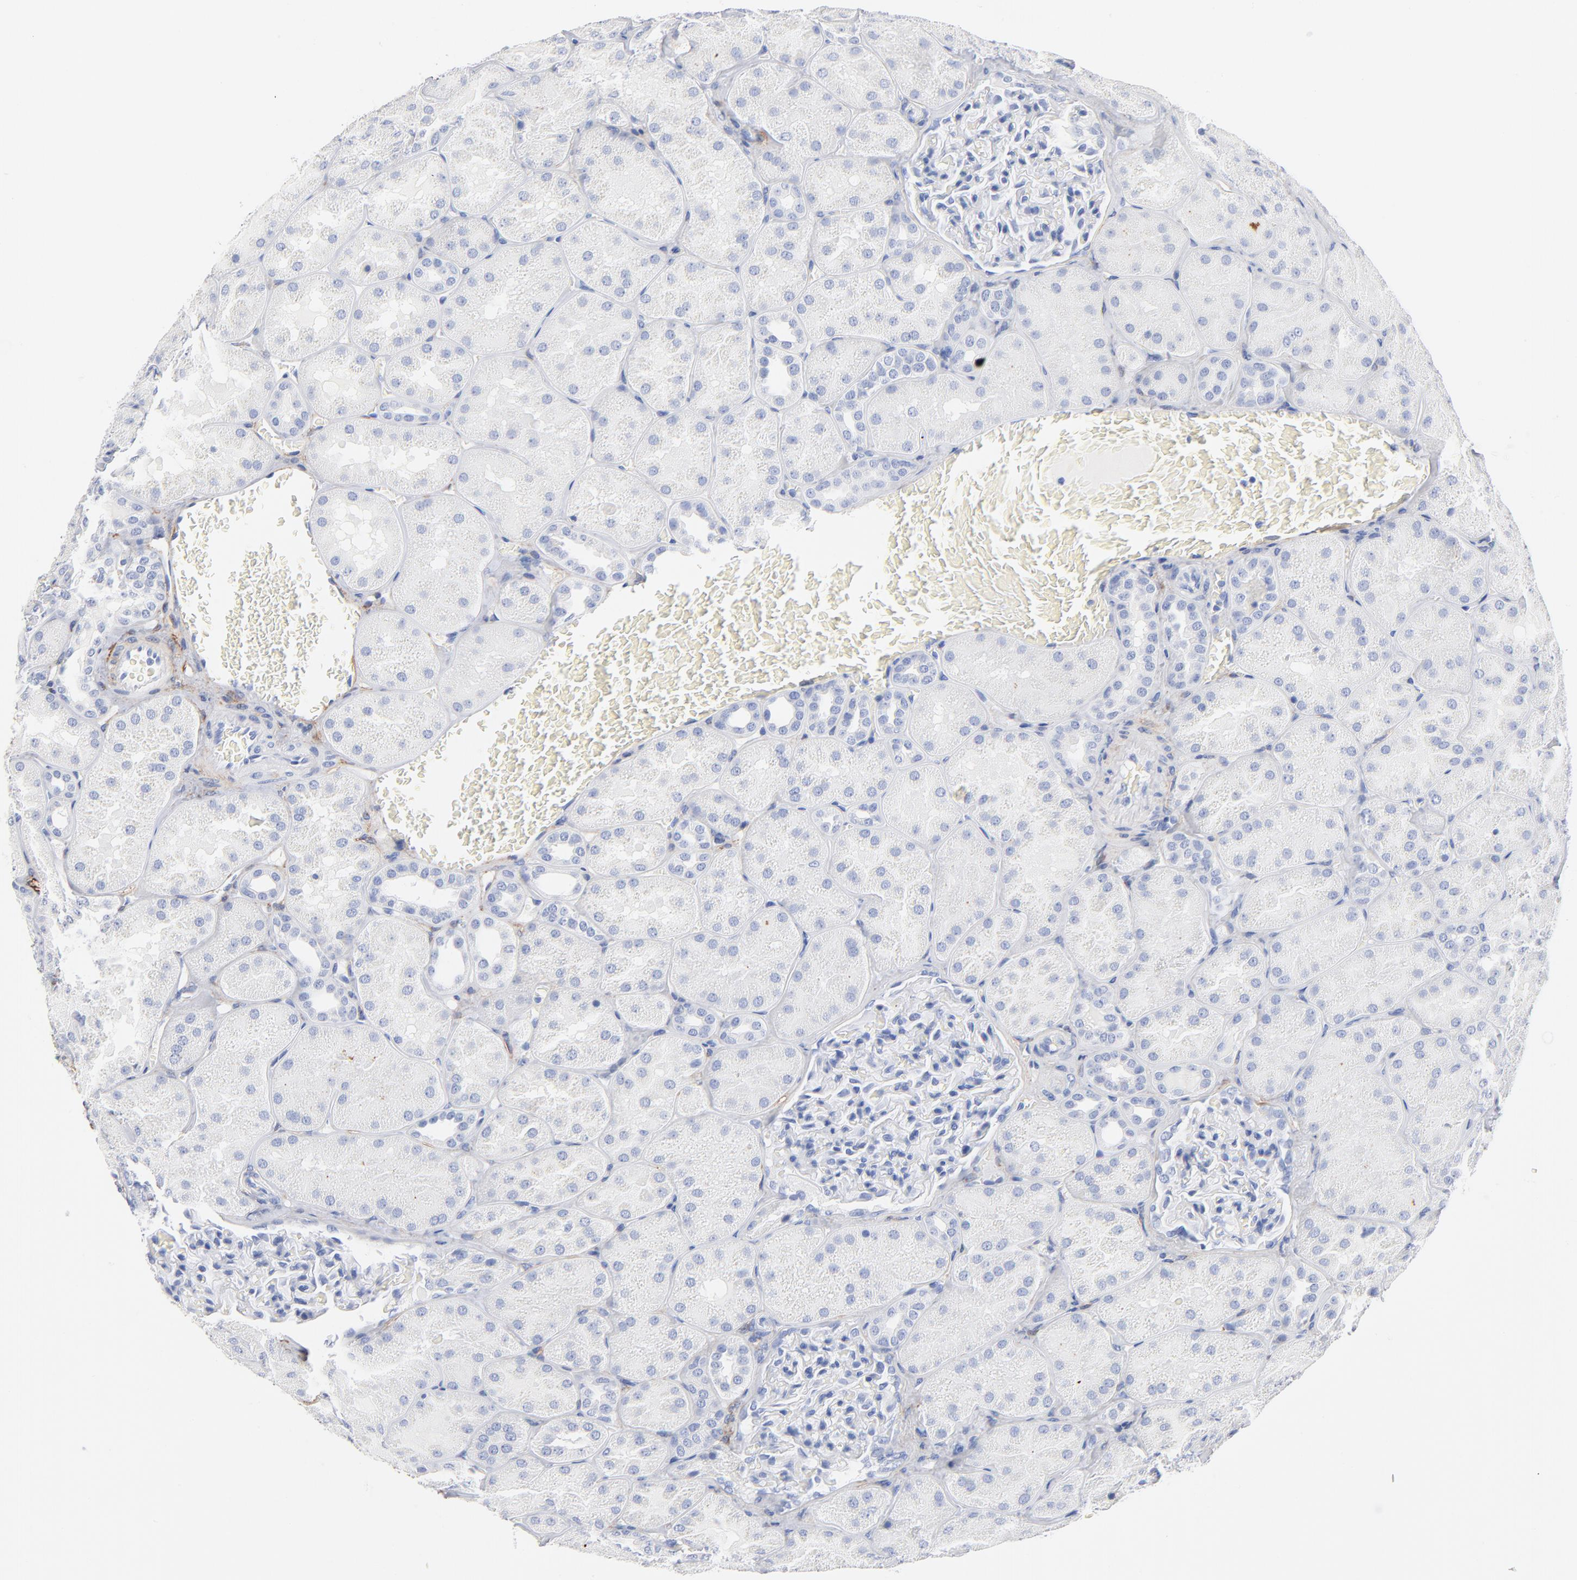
{"staining": {"intensity": "negative", "quantity": "none", "location": "none"}, "tissue": "kidney", "cell_type": "Cells in glomeruli", "image_type": "normal", "snomed": [{"axis": "morphology", "description": "Normal tissue, NOS"}, {"axis": "topography", "description": "Kidney"}], "caption": "This is an IHC photomicrograph of normal kidney. There is no expression in cells in glomeruli.", "gene": "AGTR1", "patient": {"sex": "male", "age": 28}}